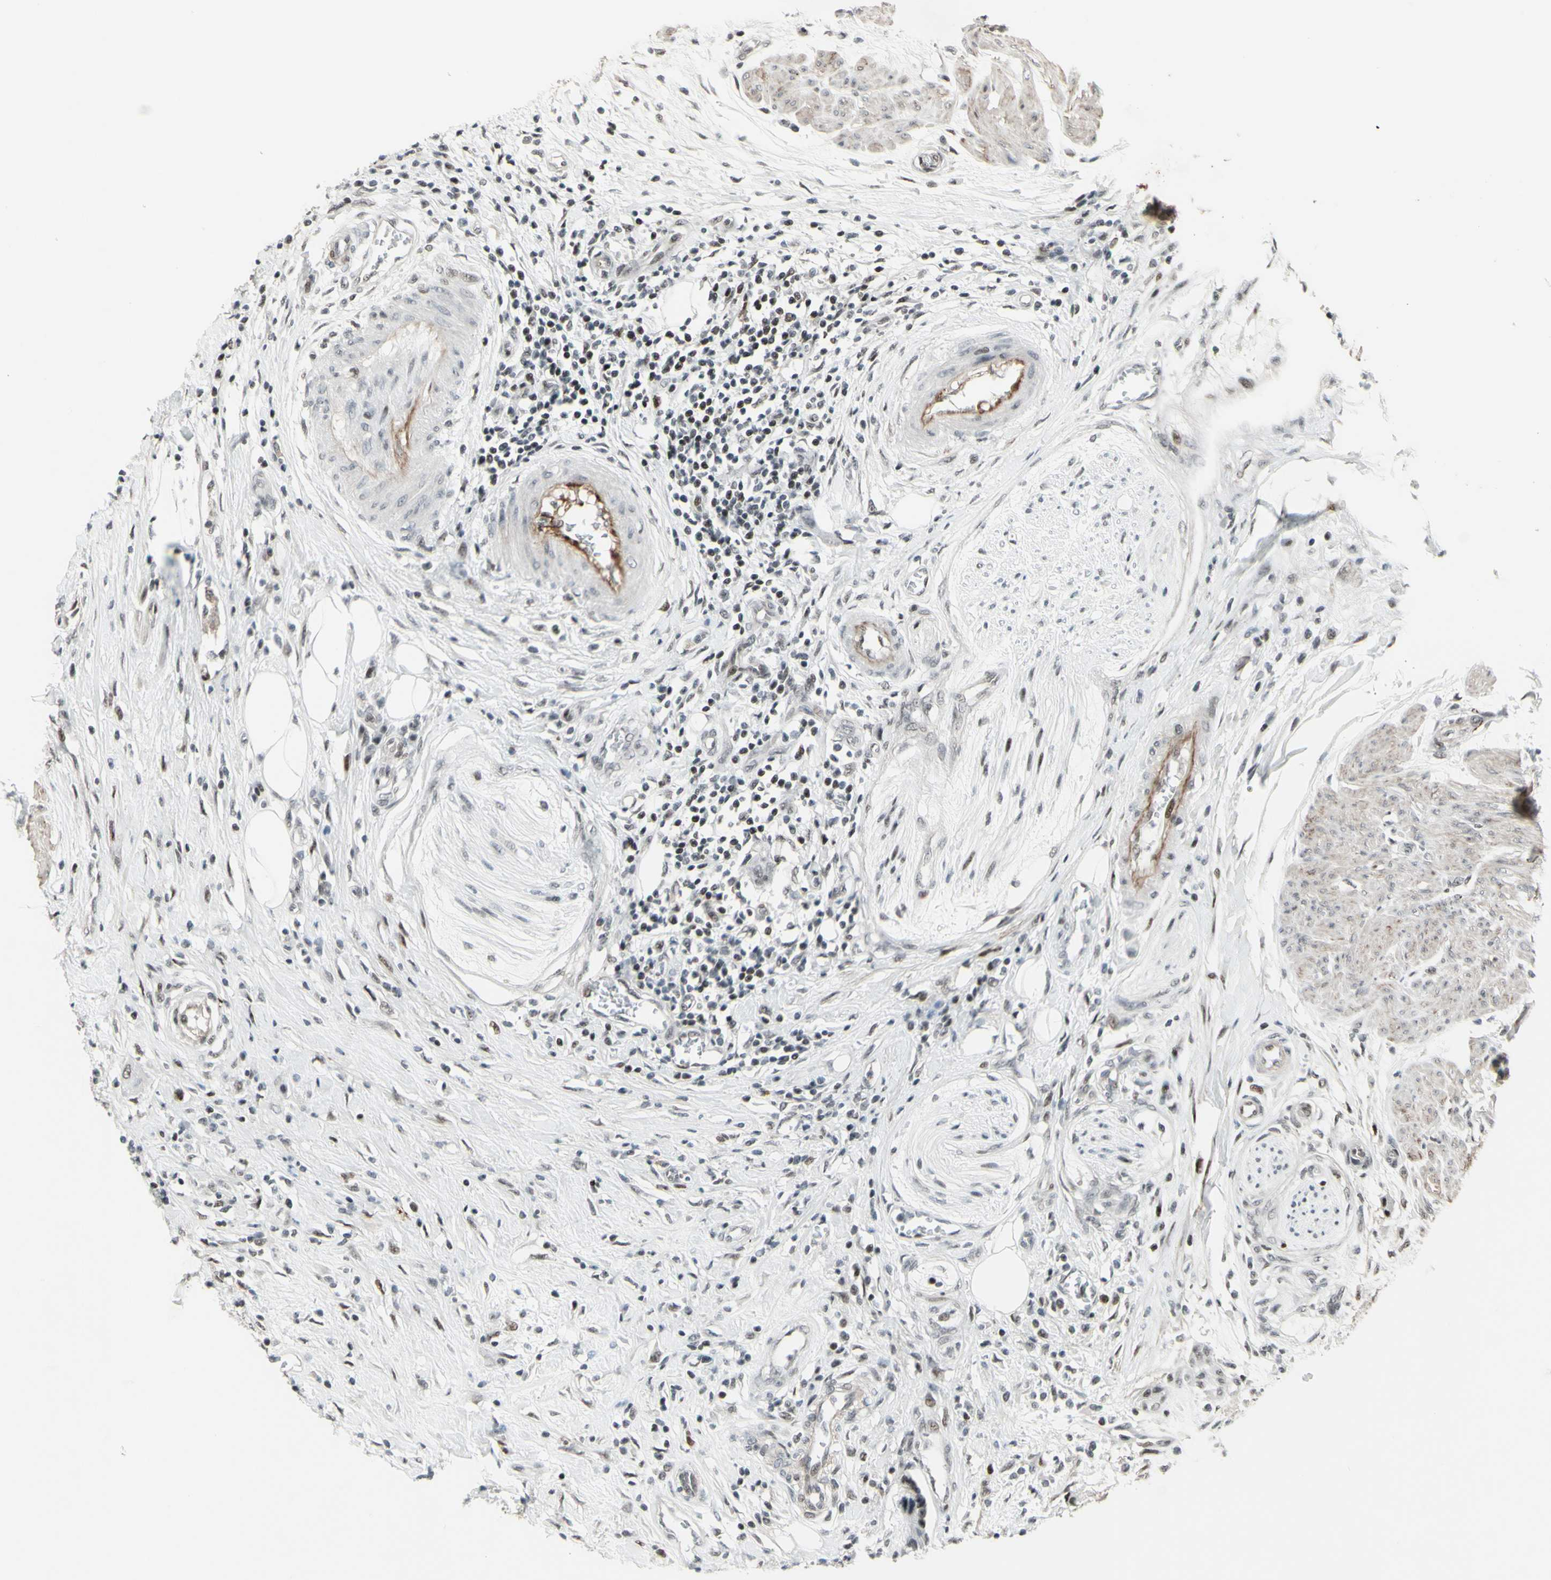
{"staining": {"intensity": "weak", "quantity": "<25%", "location": "nuclear"}, "tissue": "urothelial cancer", "cell_type": "Tumor cells", "image_type": "cancer", "snomed": [{"axis": "morphology", "description": "Urothelial carcinoma, High grade"}, {"axis": "topography", "description": "Urinary bladder"}], "caption": "The immunohistochemistry micrograph has no significant positivity in tumor cells of urothelial cancer tissue.", "gene": "SUPT6H", "patient": {"sex": "male", "age": 35}}